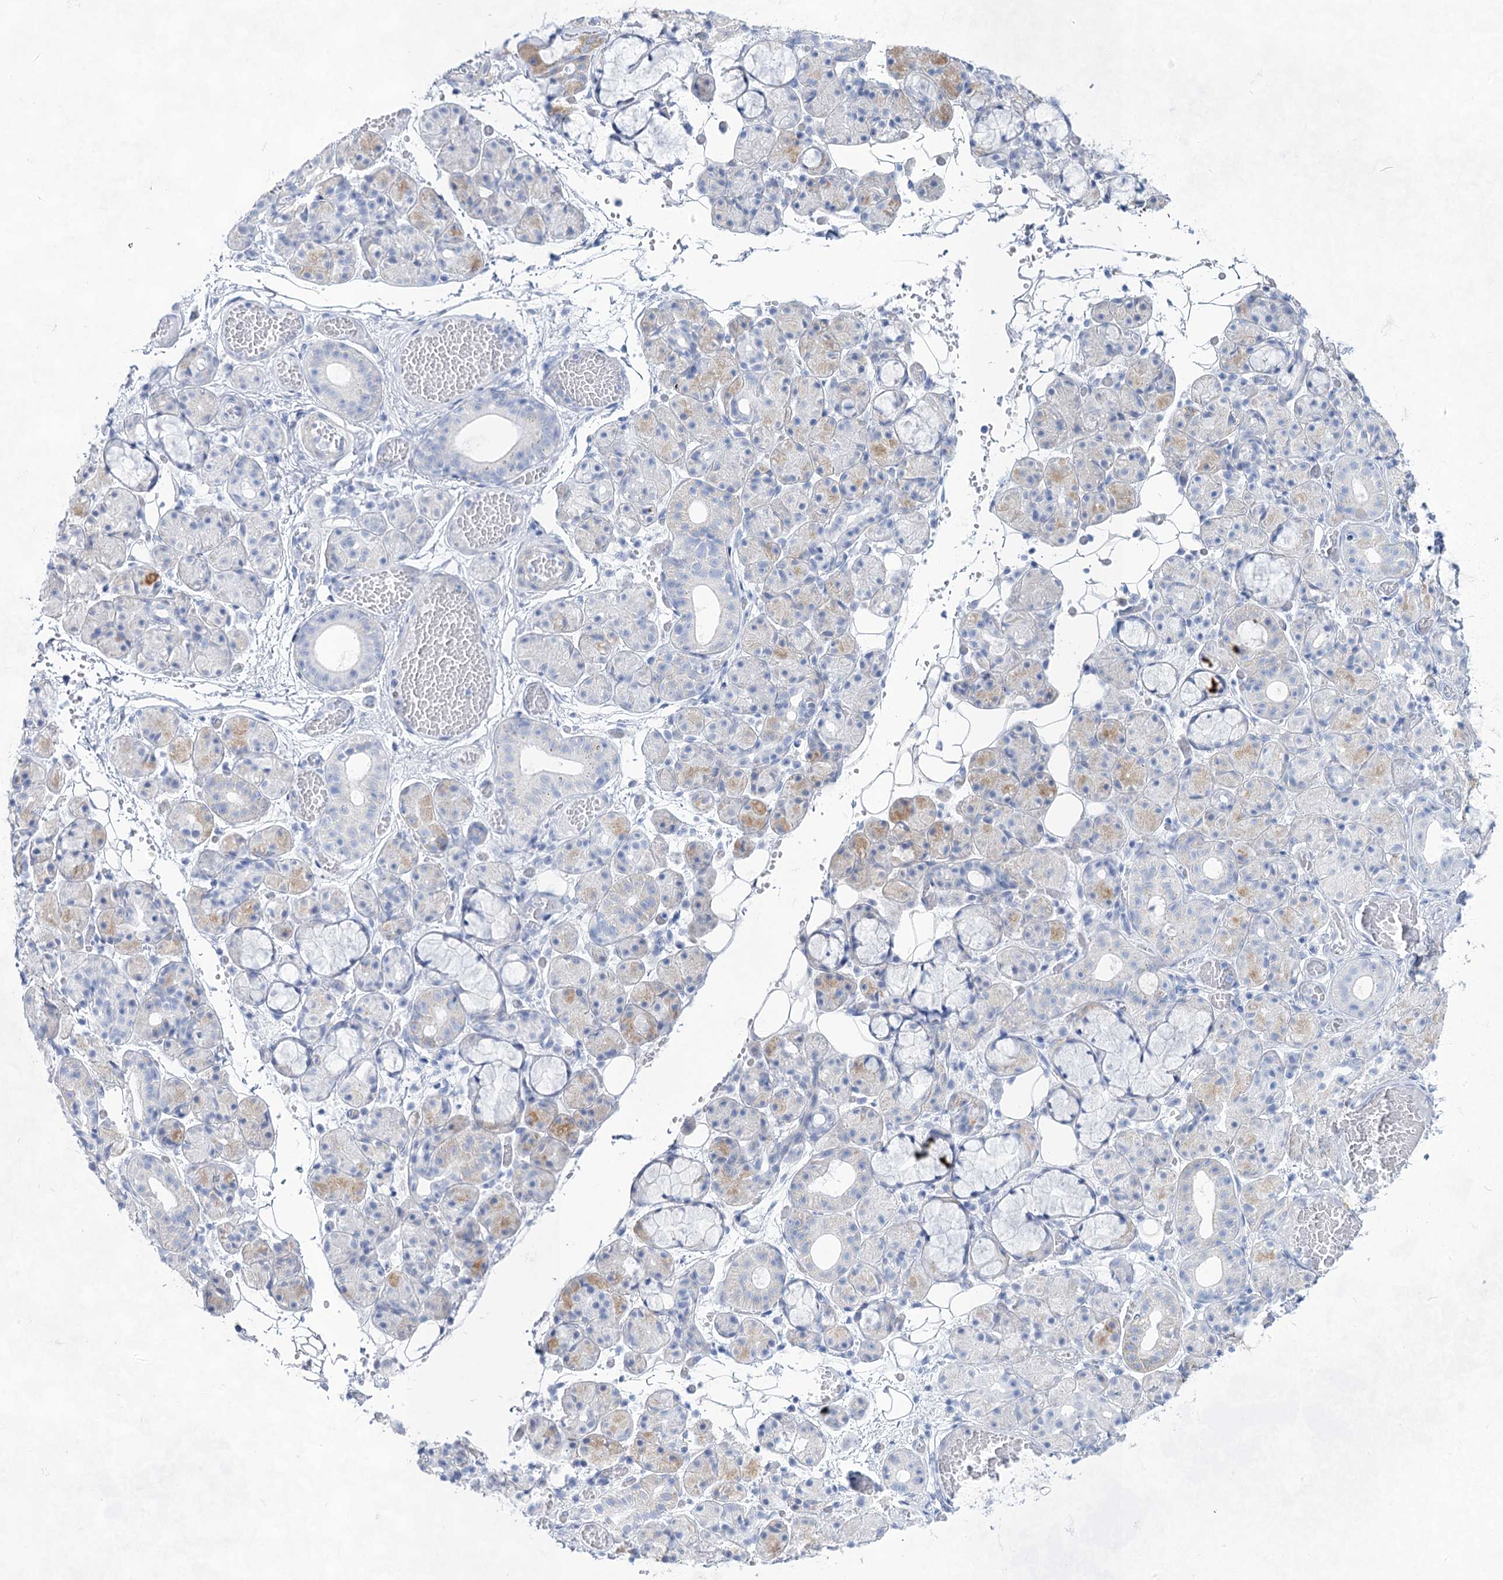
{"staining": {"intensity": "weak", "quantity": "<25%", "location": "cytoplasmic/membranous"}, "tissue": "salivary gland", "cell_type": "Glandular cells", "image_type": "normal", "snomed": [{"axis": "morphology", "description": "Normal tissue, NOS"}, {"axis": "topography", "description": "Salivary gland"}], "caption": "High power microscopy micrograph of an immunohistochemistry (IHC) image of benign salivary gland, revealing no significant staining in glandular cells.", "gene": "ACRV1", "patient": {"sex": "male", "age": 63}}